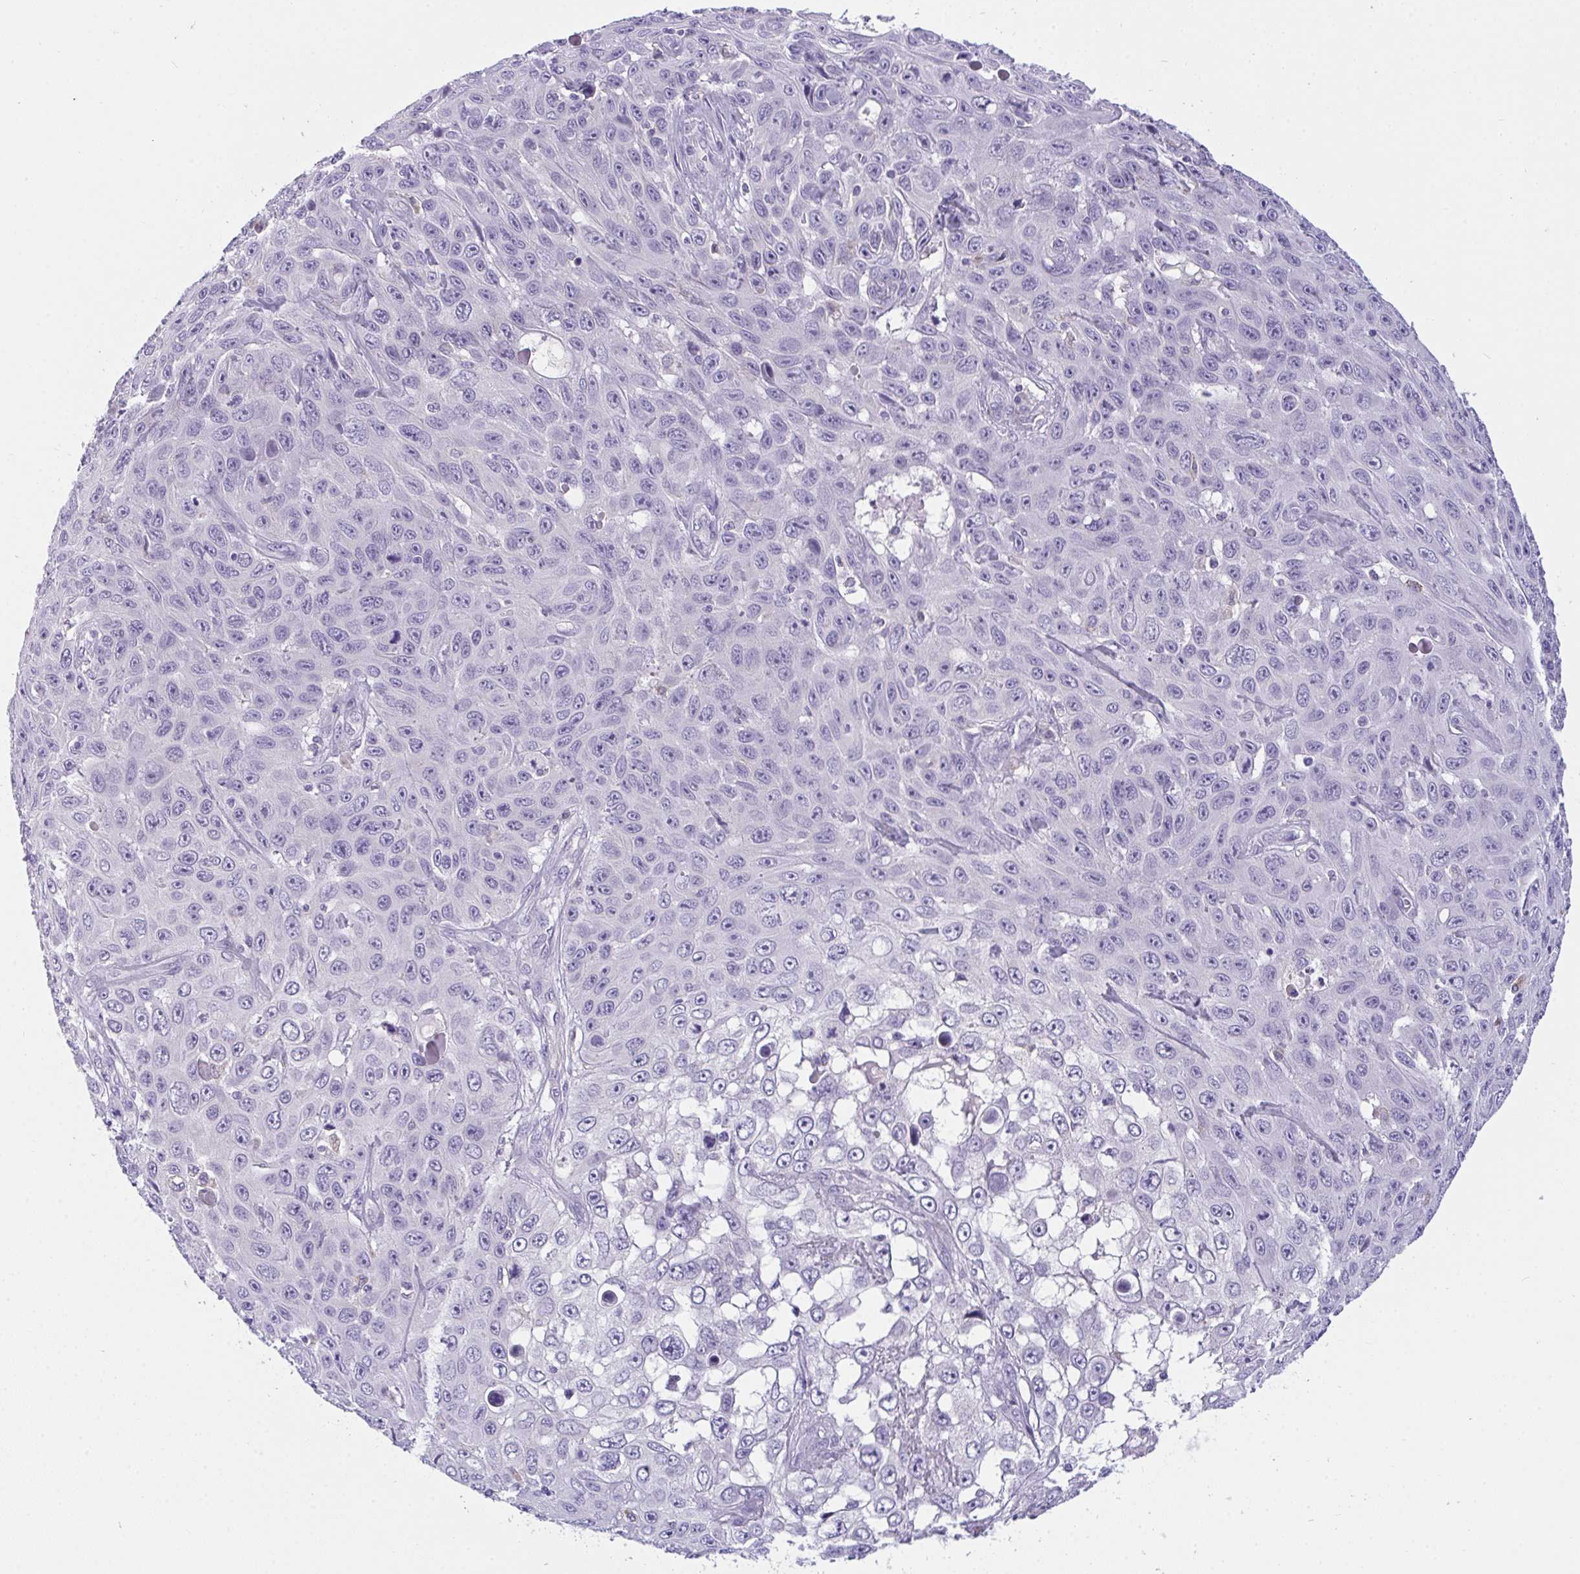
{"staining": {"intensity": "negative", "quantity": "none", "location": "none"}, "tissue": "skin cancer", "cell_type": "Tumor cells", "image_type": "cancer", "snomed": [{"axis": "morphology", "description": "Squamous cell carcinoma, NOS"}, {"axis": "topography", "description": "Skin"}], "caption": "Tumor cells are negative for protein expression in human skin cancer (squamous cell carcinoma).", "gene": "SEMA6B", "patient": {"sex": "male", "age": 82}}